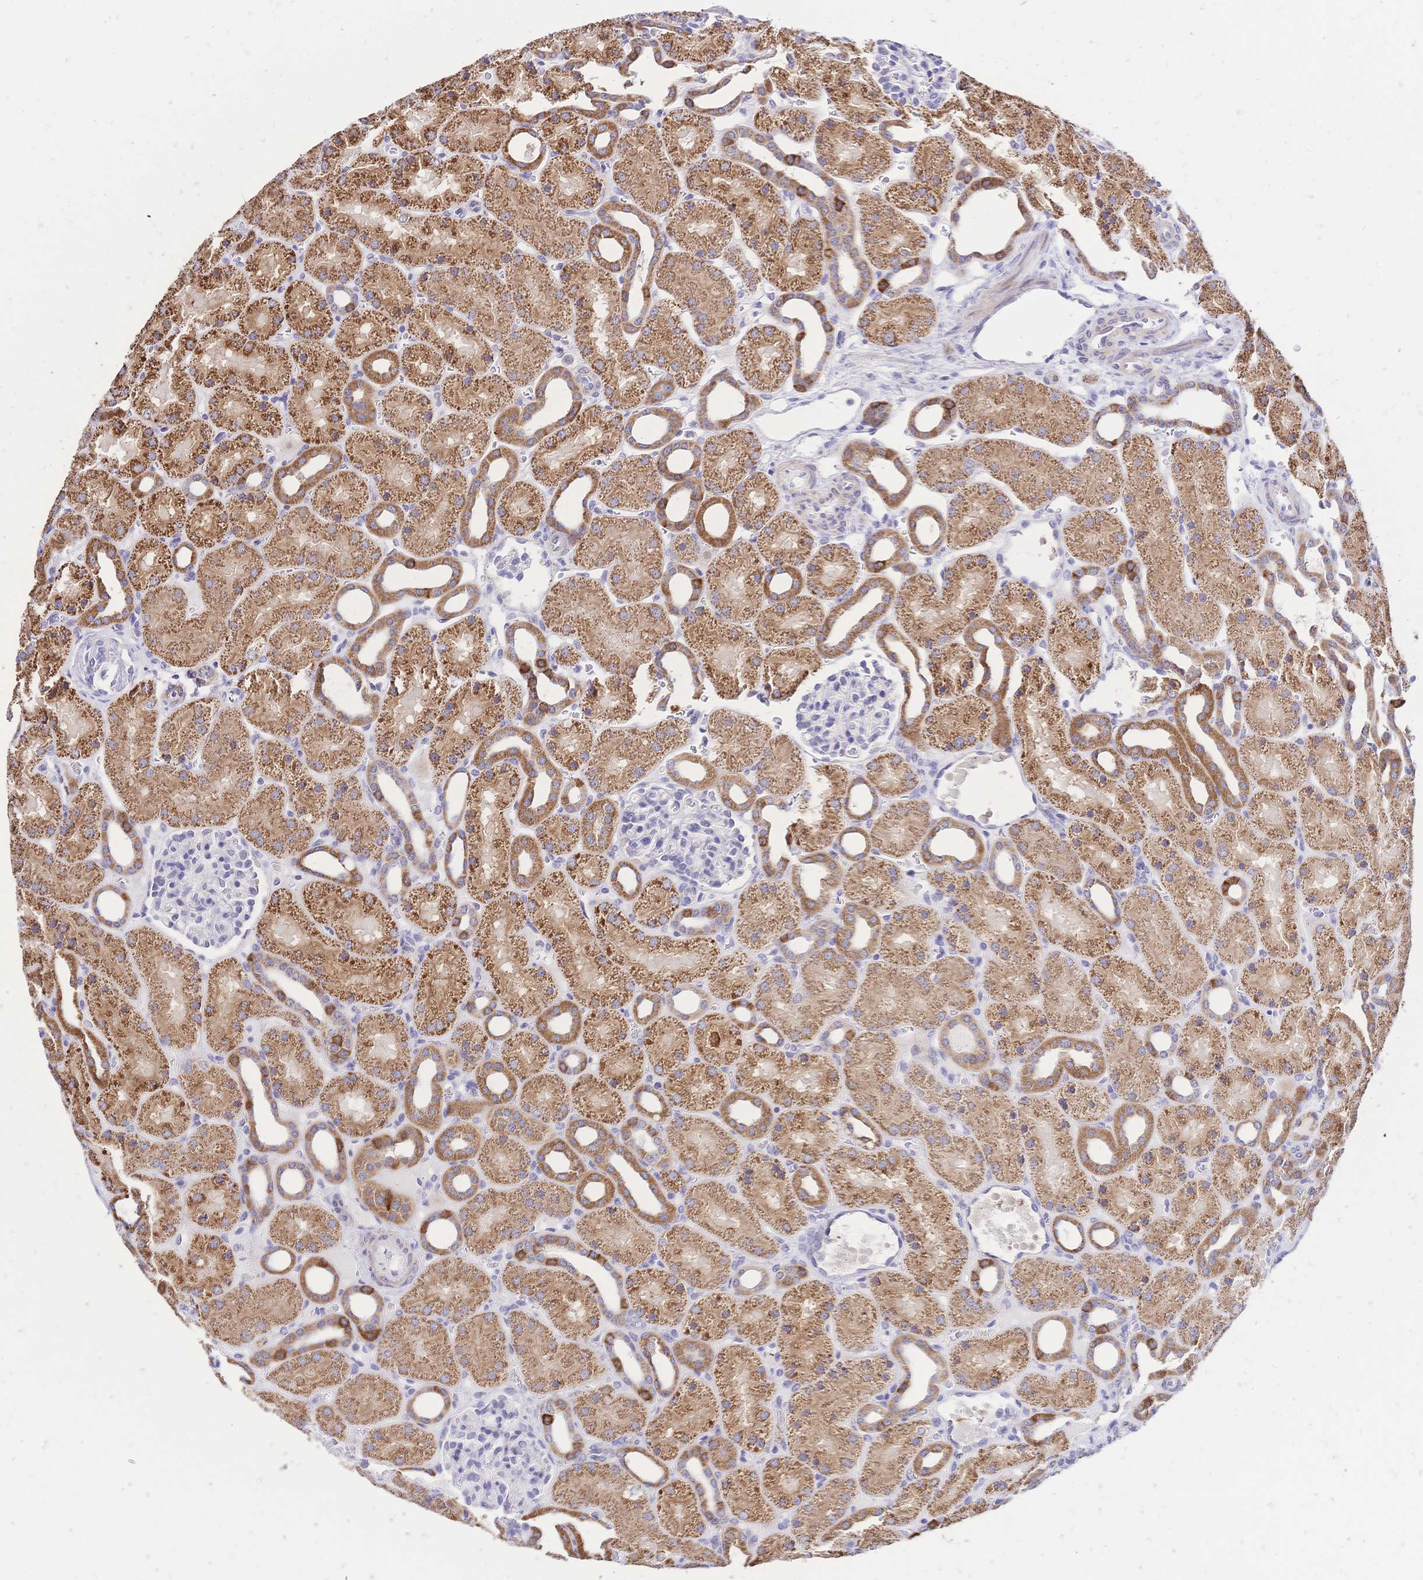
{"staining": {"intensity": "negative", "quantity": "none", "location": "none"}, "tissue": "kidney", "cell_type": "Cells in glomeruli", "image_type": "normal", "snomed": [{"axis": "morphology", "description": "Normal tissue, NOS"}, {"axis": "topography", "description": "Kidney"}], "caption": "IHC photomicrograph of unremarkable human kidney stained for a protein (brown), which displays no staining in cells in glomeruli.", "gene": "CLEC18A", "patient": {"sex": "male", "age": 2}}